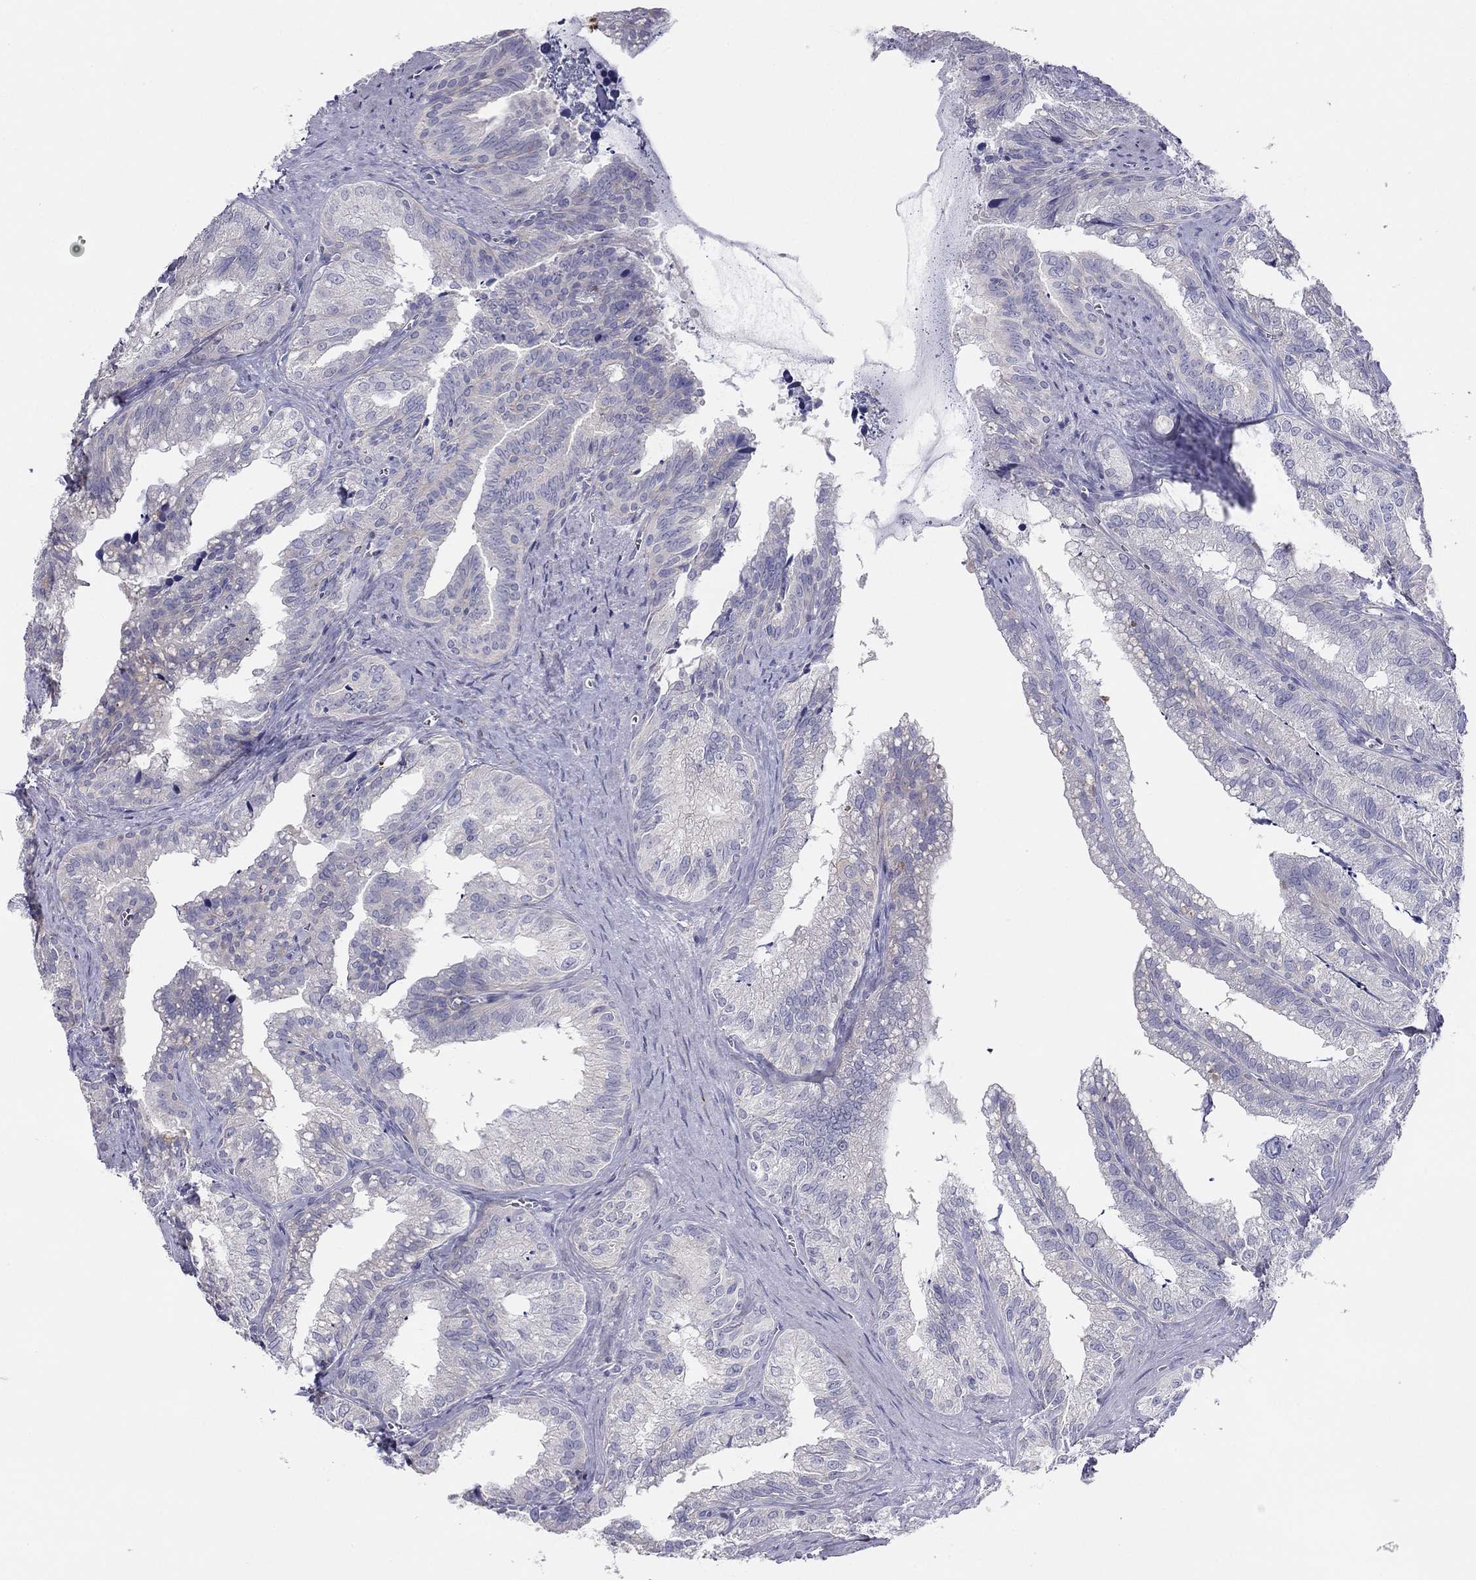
{"staining": {"intensity": "negative", "quantity": "none", "location": "none"}, "tissue": "seminal vesicle", "cell_type": "Glandular cells", "image_type": "normal", "snomed": [{"axis": "morphology", "description": "Normal tissue, NOS"}, {"axis": "topography", "description": "Seminal veicle"}], "caption": "This photomicrograph is of benign seminal vesicle stained with immunohistochemistry to label a protein in brown with the nuclei are counter-stained blue. There is no expression in glandular cells. The staining was performed using DAB to visualize the protein expression in brown, while the nuclei were stained in blue with hematoxylin (Magnification: 20x).", "gene": "MGAT4C", "patient": {"sex": "male", "age": 57}}